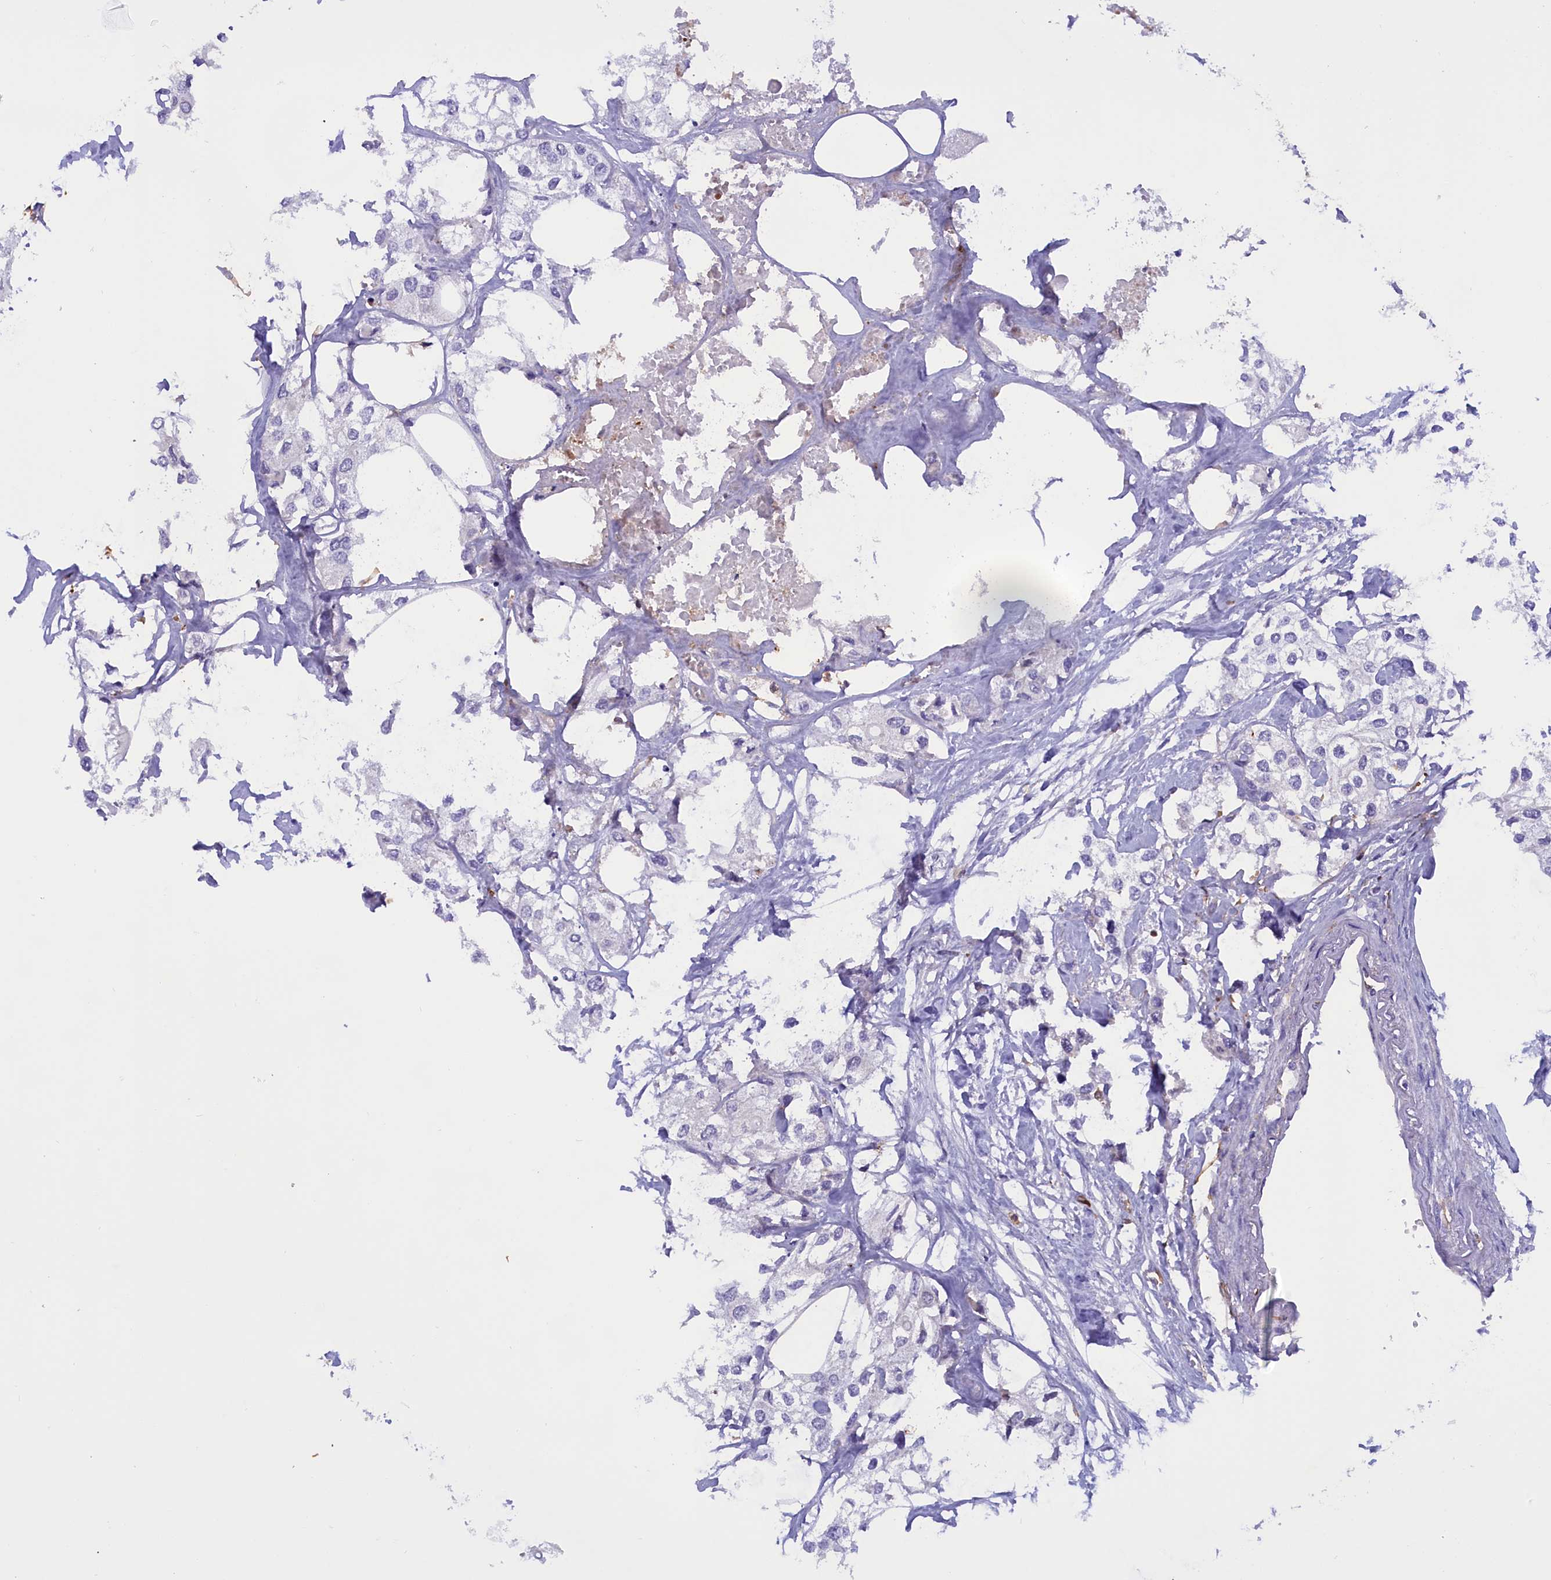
{"staining": {"intensity": "negative", "quantity": "none", "location": "none"}, "tissue": "urothelial cancer", "cell_type": "Tumor cells", "image_type": "cancer", "snomed": [{"axis": "morphology", "description": "Urothelial carcinoma, High grade"}, {"axis": "topography", "description": "Urinary bladder"}], "caption": "High magnification brightfield microscopy of urothelial carcinoma (high-grade) stained with DAB (brown) and counterstained with hematoxylin (blue): tumor cells show no significant staining. (DAB immunohistochemistry (IHC) with hematoxylin counter stain).", "gene": "FAM149B1", "patient": {"sex": "male", "age": 64}}